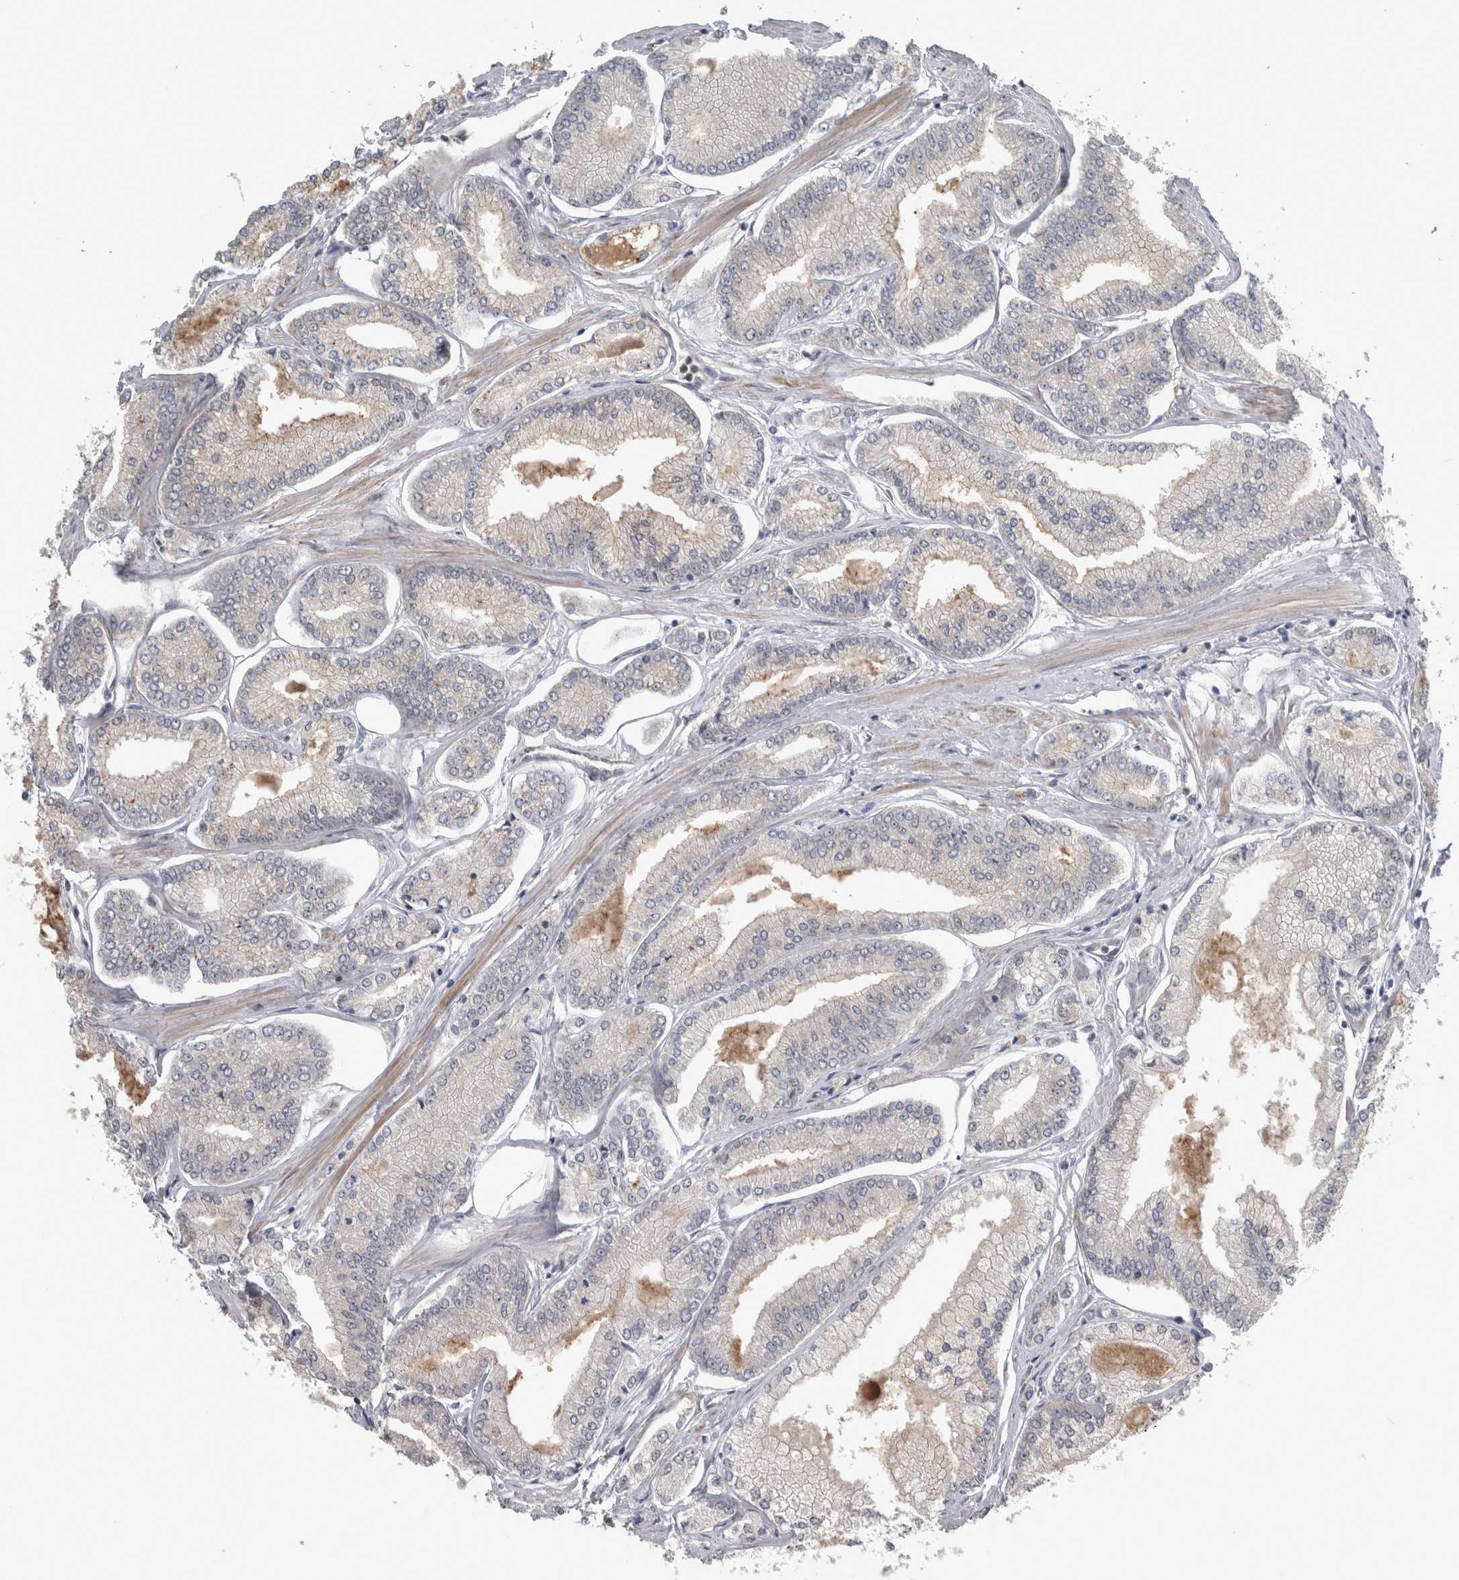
{"staining": {"intensity": "negative", "quantity": "none", "location": "none"}, "tissue": "prostate cancer", "cell_type": "Tumor cells", "image_type": "cancer", "snomed": [{"axis": "morphology", "description": "Adenocarcinoma, Low grade"}, {"axis": "topography", "description": "Prostate"}], "caption": "Prostate adenocarcinoma (low-grade) stained for a protein using immunohistochemistry exhibits no staining tumor cells.", "gene": "NAPRT", "patient": {"sex": "male", "age": 52}}